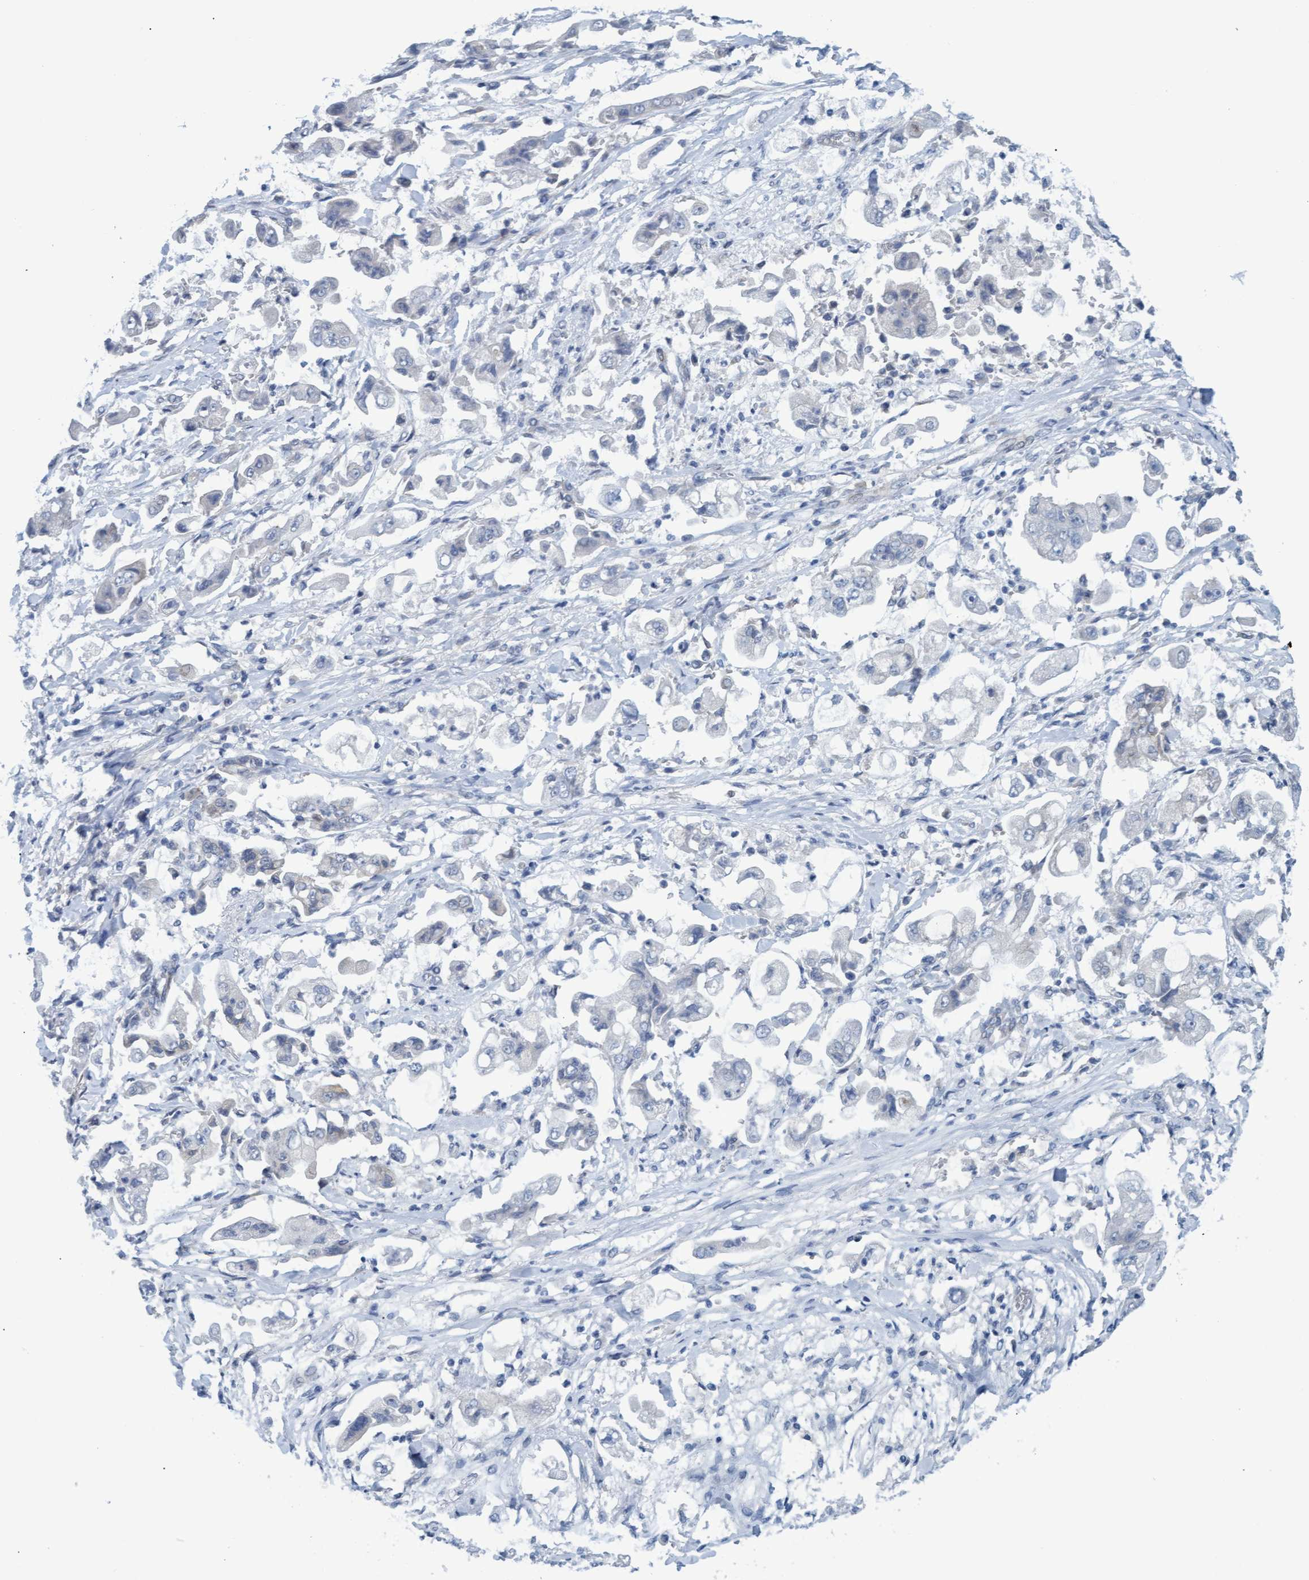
{"staining": {"intensity": "negative", "quantity": "none", "location": "none"}, "tissue": "stomach cancer", "cell_type": "Tumor cells", "image_type": "cancer", "snomed": [{"axis": "morphology", "description": "Adenocarcinoma, NOS"}, {"axis": "topography", "description": "Stomach"}], "caption": "IHC of human adenocarcinoma (stomach) exhibits no positivity in tumor cells.", "gene": "SSTR3", "patient": {"sex": "male", "age": 62}}